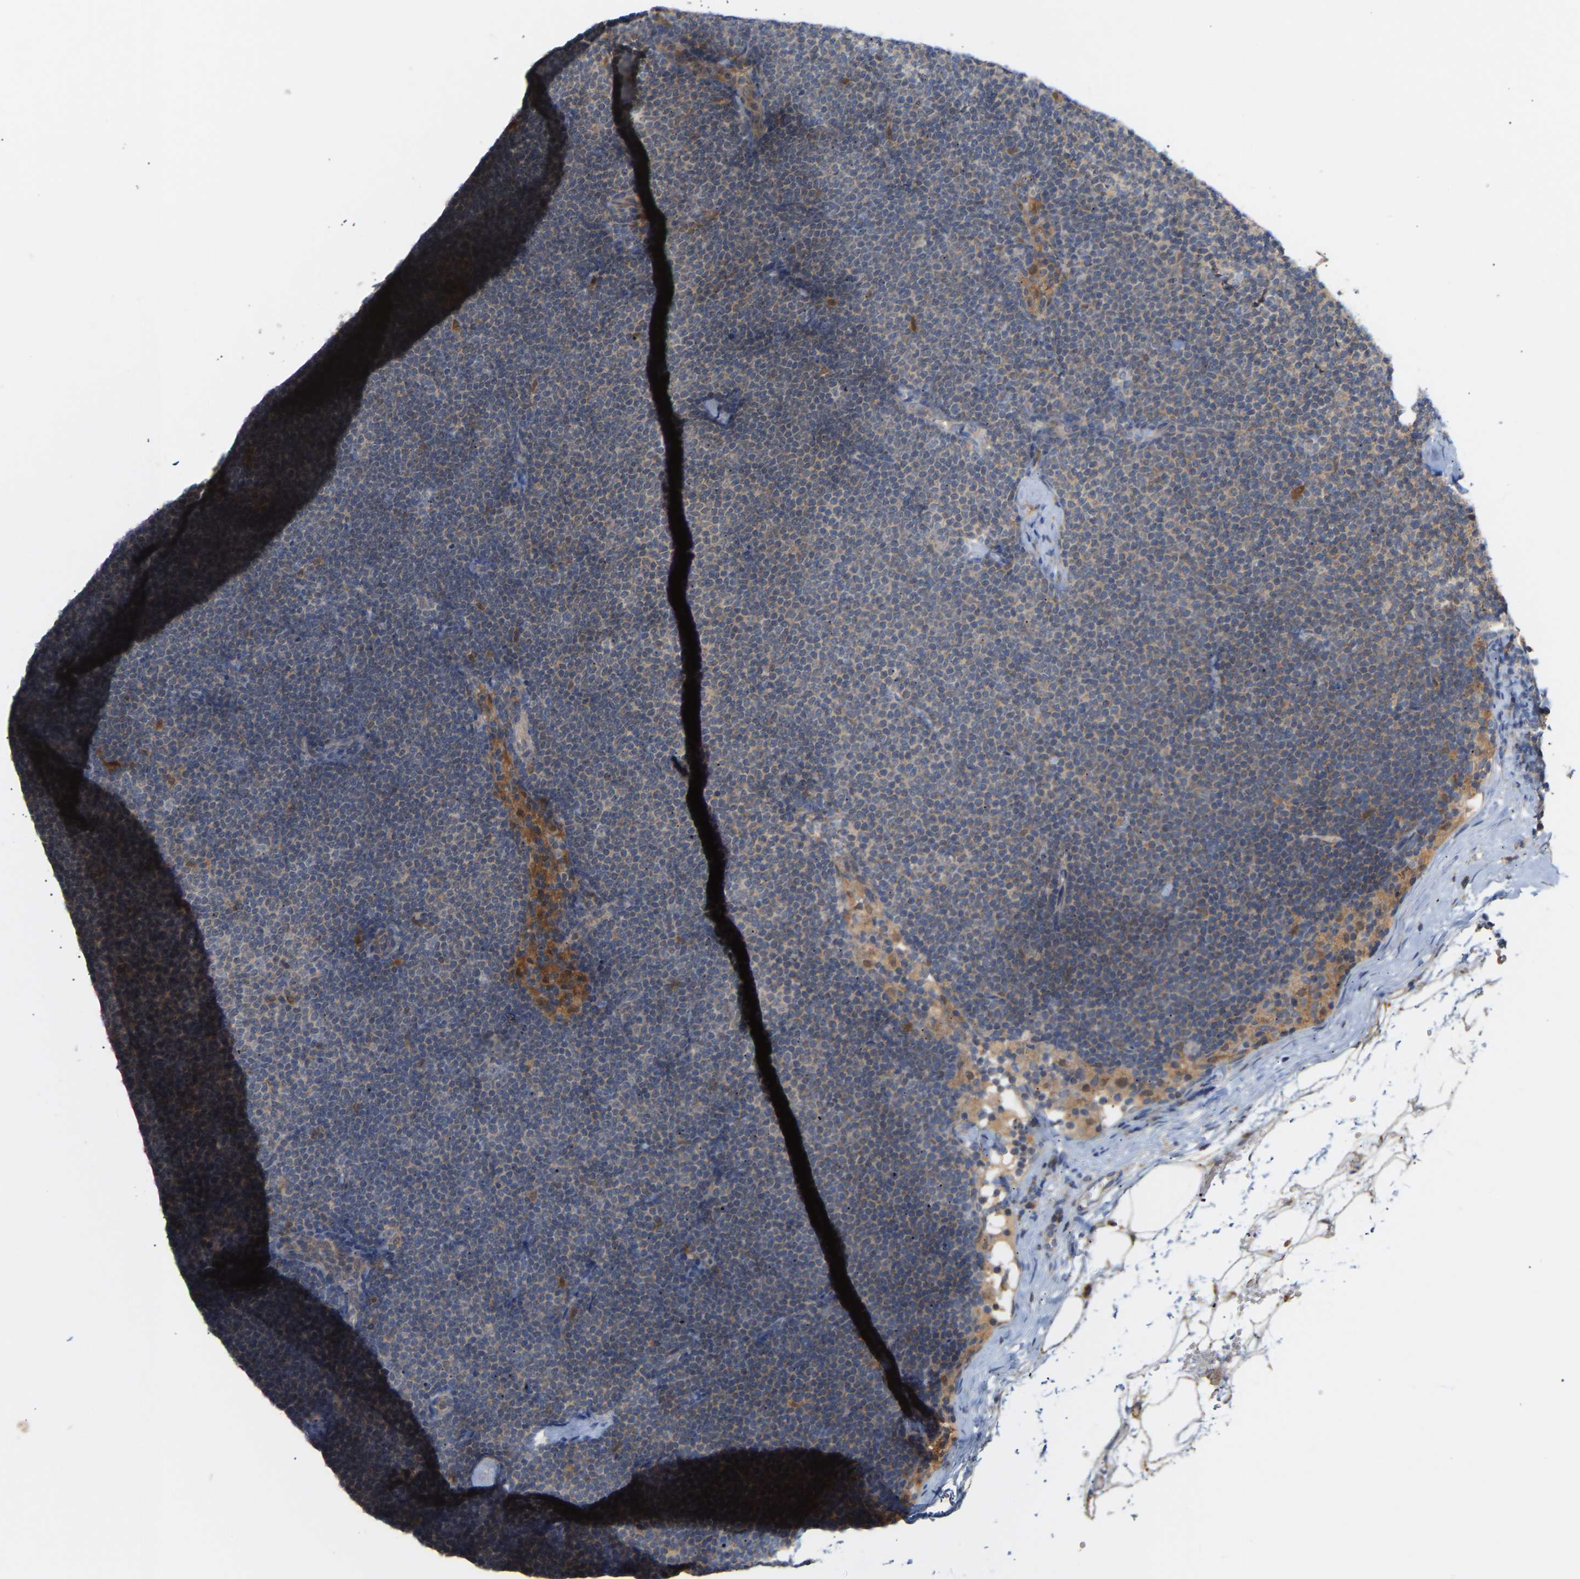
{"staining": {"intensity": "weak", "quantity": "<25%", "location": "cytoplasmic/membranous"}, "tissue": "lymphoma", "cell_type": "Tumor cells", "image_type": "cancer", "snomed": [{"axis": "morphology", "description": "Malignant lymphoma, non-Hodgkin's type, Low grade"}, {"axis": "topography", "description": "Lymph node"}], "caption": "This is a photomicrograph of immunohistochemistry (IHC) staining of lymphoma, which shows no expression in tumor cells. (DAB (3,3'-diaminobenzidine) immunohistochemistry (IHC) visualized using brightfield microscopy, high magnification).", "gene": "TPMT", "patient": {"sex": "female", "age": 53}}